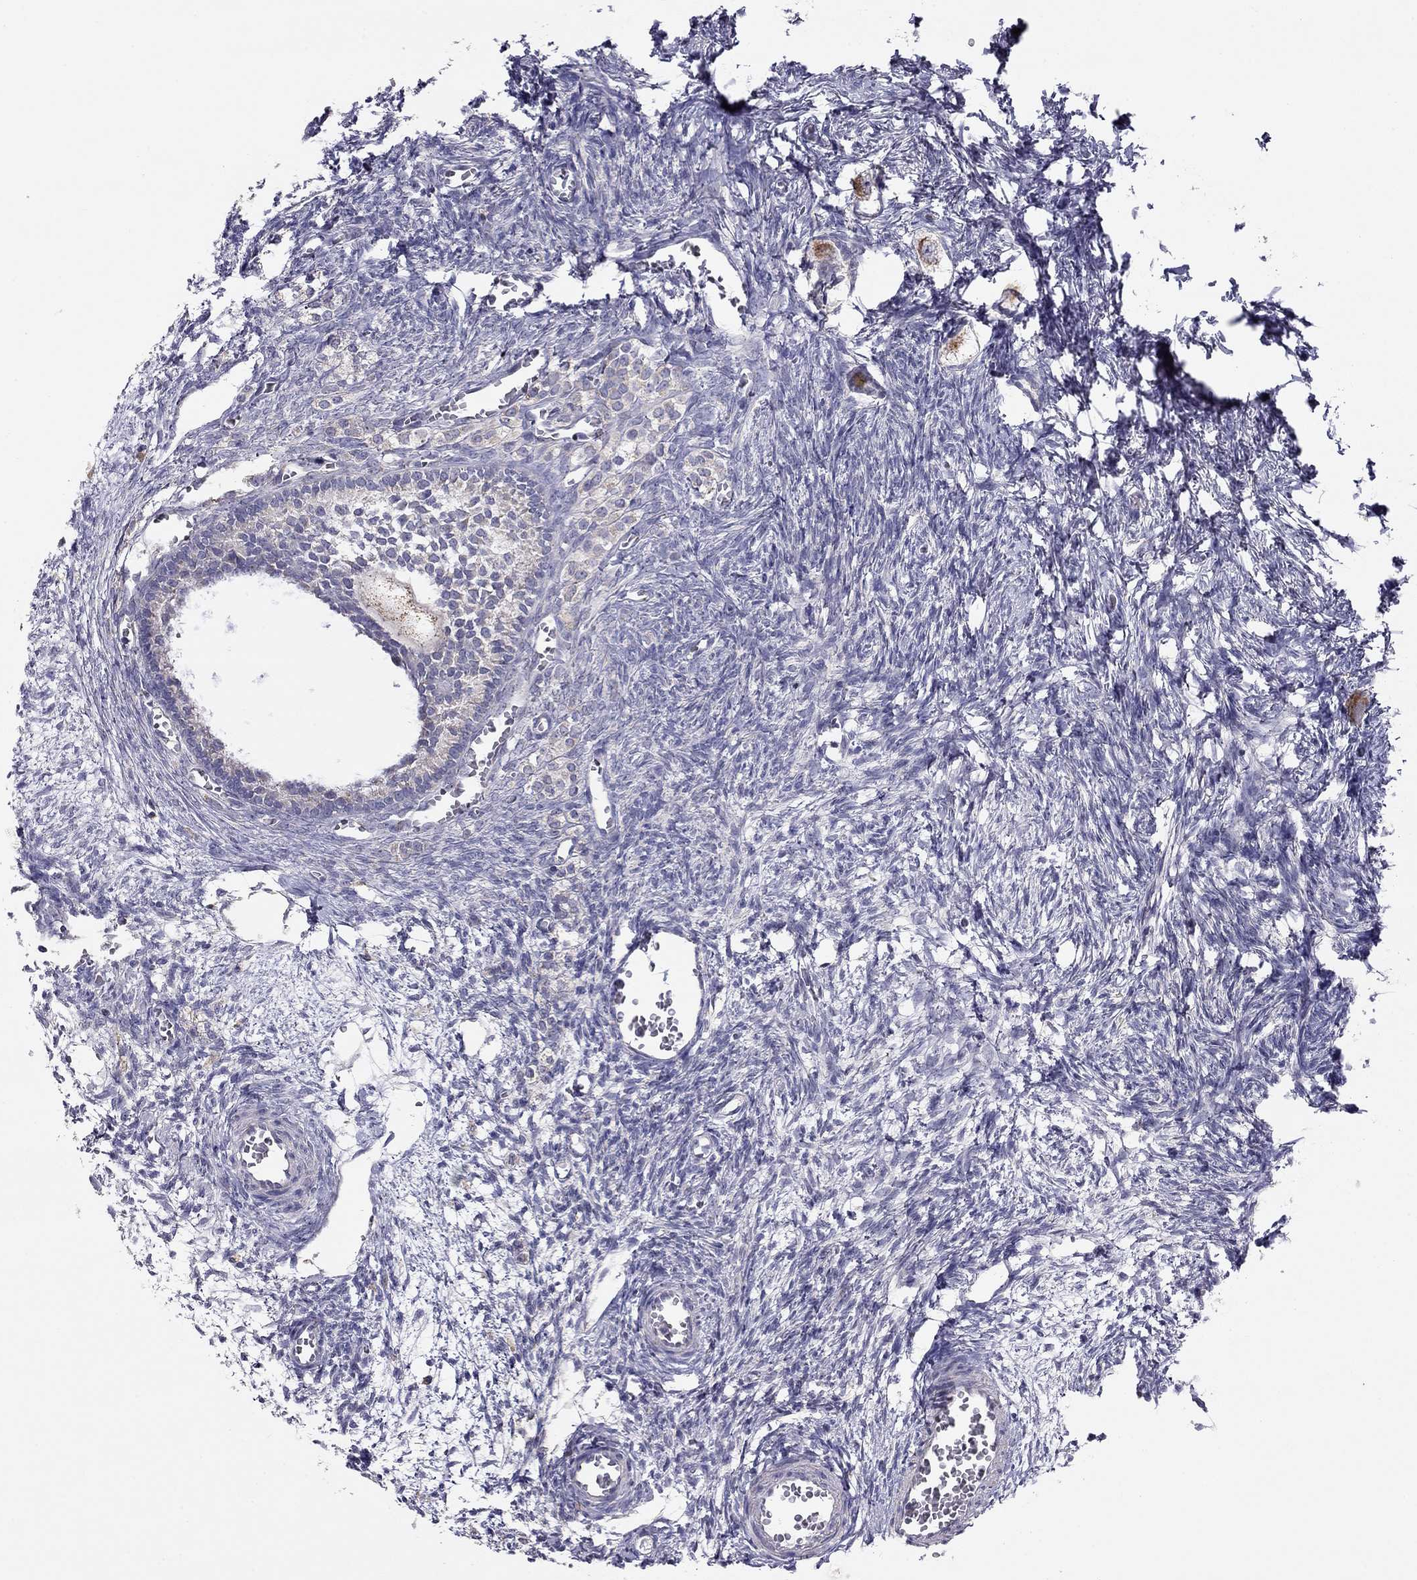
{"staining": {"intensity": "moderate", "quantity": "25%-75%", "location": "cytoplasmic/membranous"}, "tissue": "ovary", "cell_type": "Follicle cells", "image_type": "normal", "snomed": [{"axis": "morphology", "description": "Normal tissue, NOS"}, {"axis": "topography", "description": "Ovary"}], "caption": "The micrograph exhibits immunohistochemical staining of normal ovary. There is moderate cytoplasmic/membranous expression is present in approximately 25%-75% of follicle cells.", "gene": "LRIT3", "patient": {"sex": "female", "age": 27}}